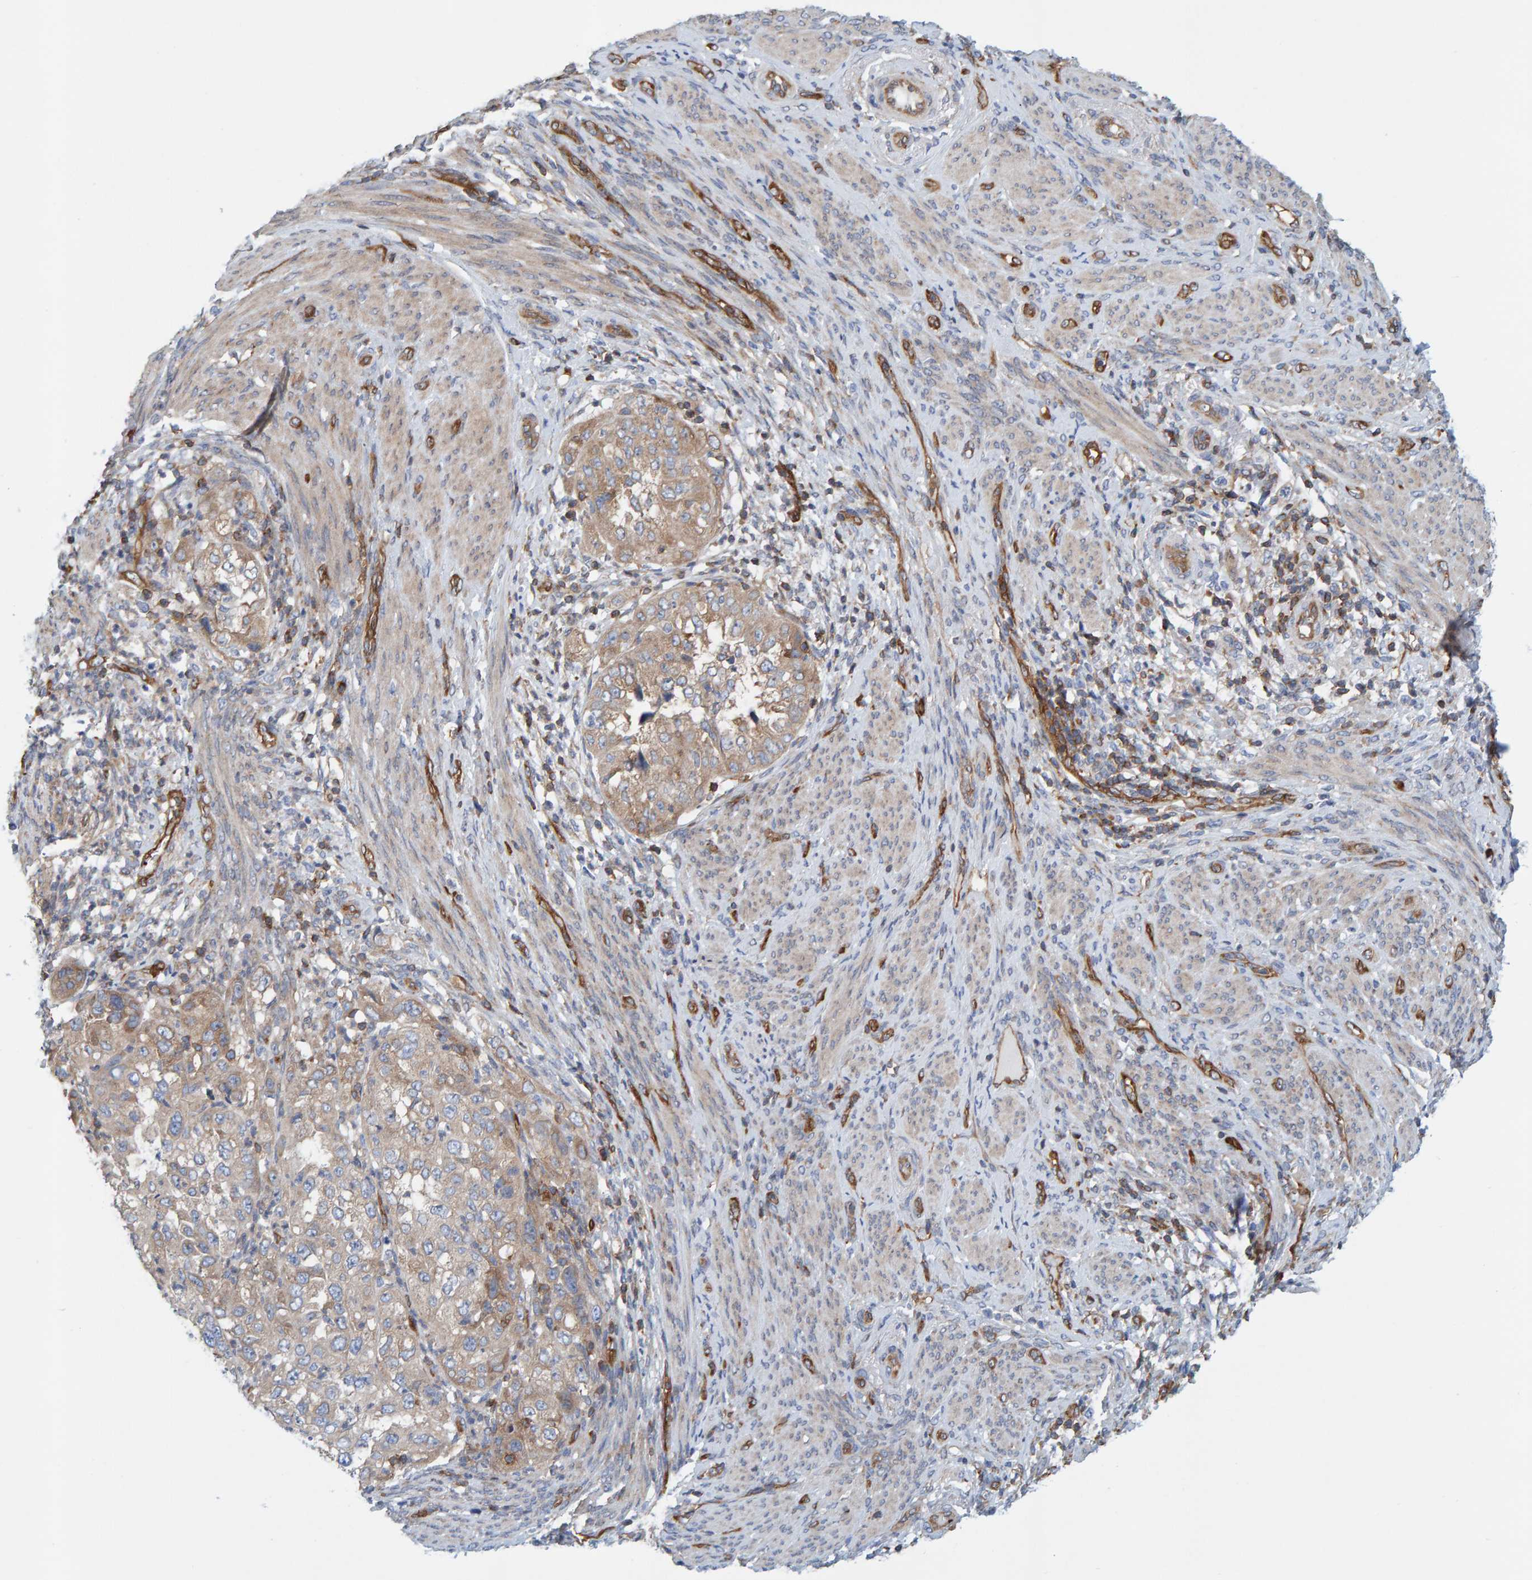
{"staining": {"intensity": "weak", "quantity": "25%-75%", "location": "cytoplasmic/membranous"}, "tissue": "endometrial cancer", "cell_type": "Tumor cells", "image_type": "cancer", "snomed": [{"axis": "morphology", "description": "Adenocarcinoma, NOS"}, {"axis": "topography", "description": "Endometrium"}], "caption": "There is low levels of weak cytoplasmic/membranous positivity in tumor cells of adenocarcinoma (endometrial), as demonstrated by immunohistochemical staining (brown color).", "gene": "PRKD2", "patient": {"sex": "female", "age": 85}}